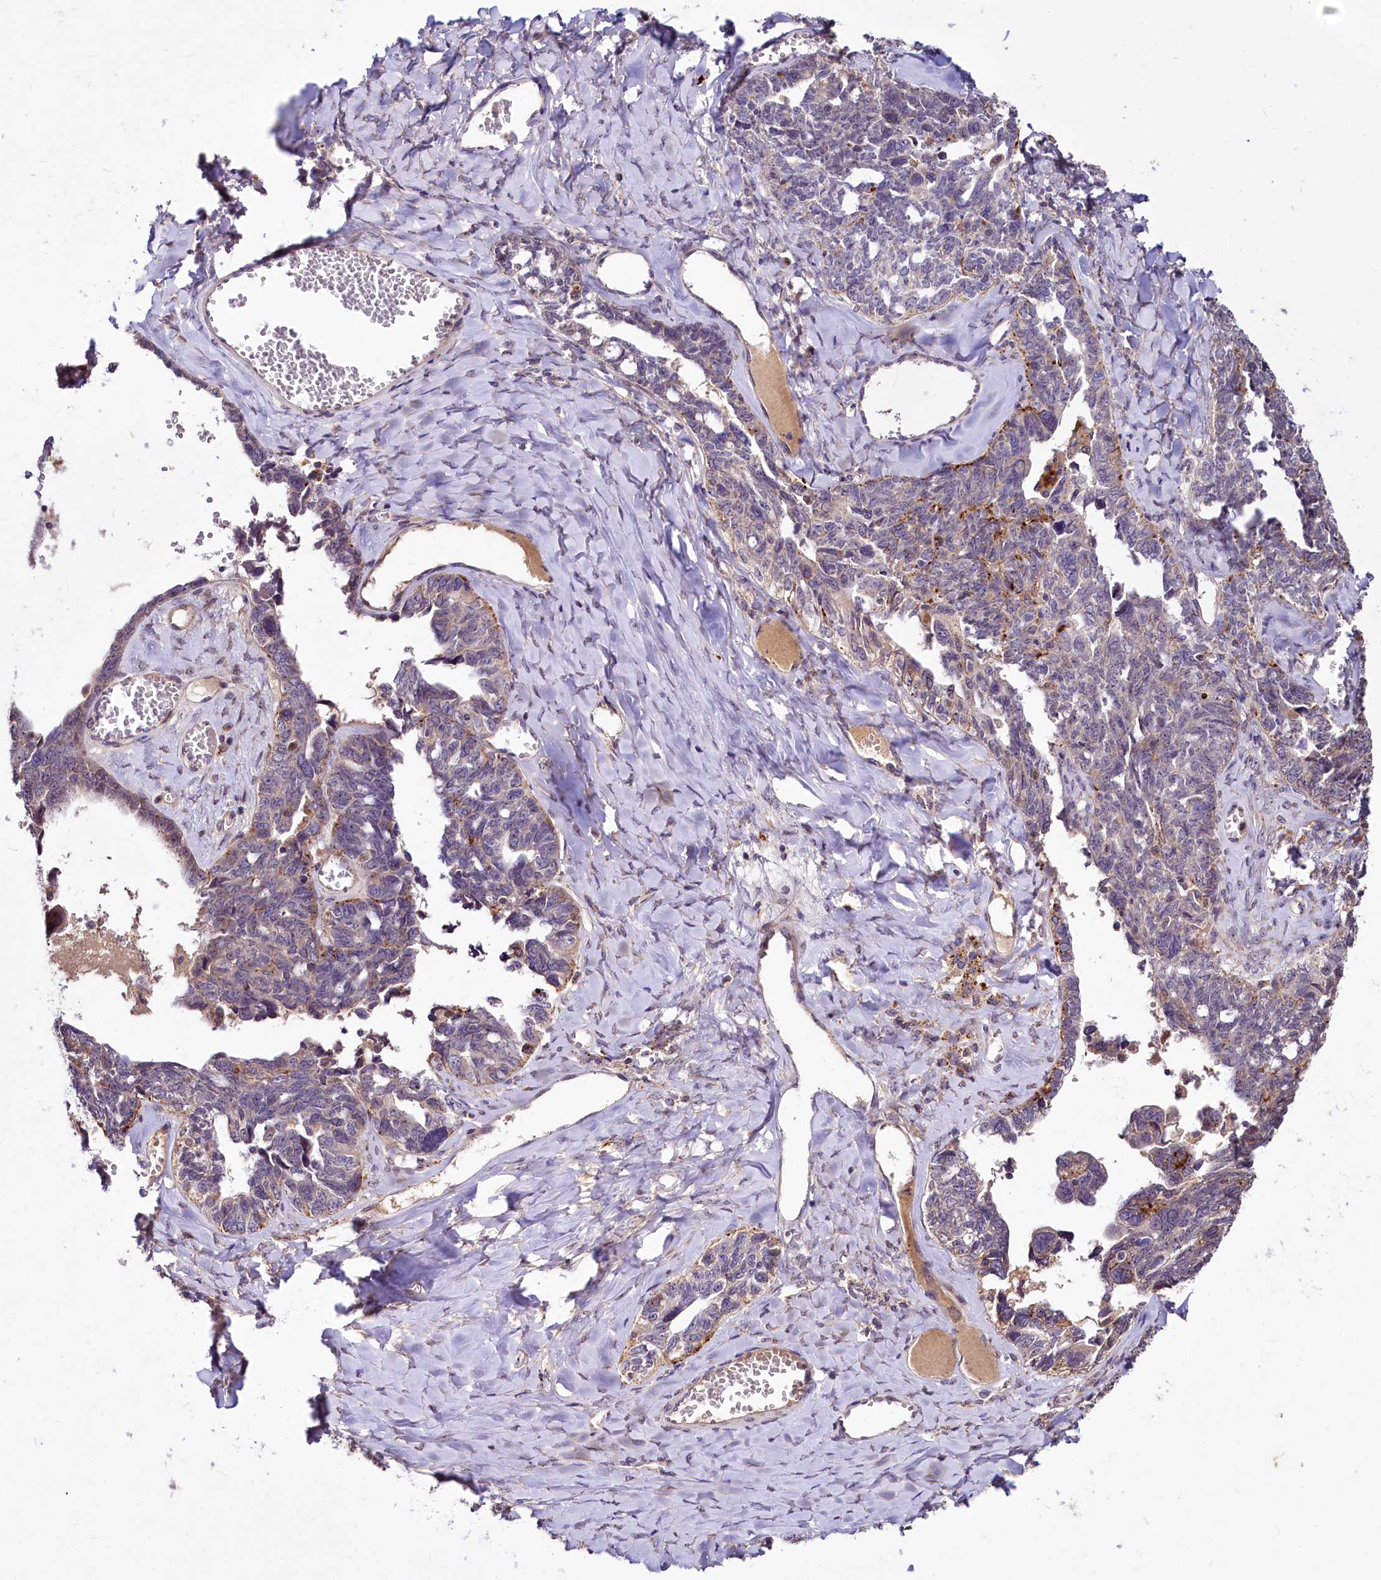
{"staining": {"intensity": "weak", "quantity": "<25%", "location": "cytoplasmic/membranous"}, "tissue": "ovarian cancer", "cell_type": "Tumor cells", "image_type": "cancer", "snomed": [{"axis": "morphology", "description": "Cystadenocarcinoma, serous, NOS"}, {"axis": "topography", "description": "Ovary"}], "caption": "The IHC image has no significant staining in tumor cells of serous cystadenocarcinoma (ovarian) tissue.", "gene": "C11orf86", "patient": {"sex": "female", "age": 79}}